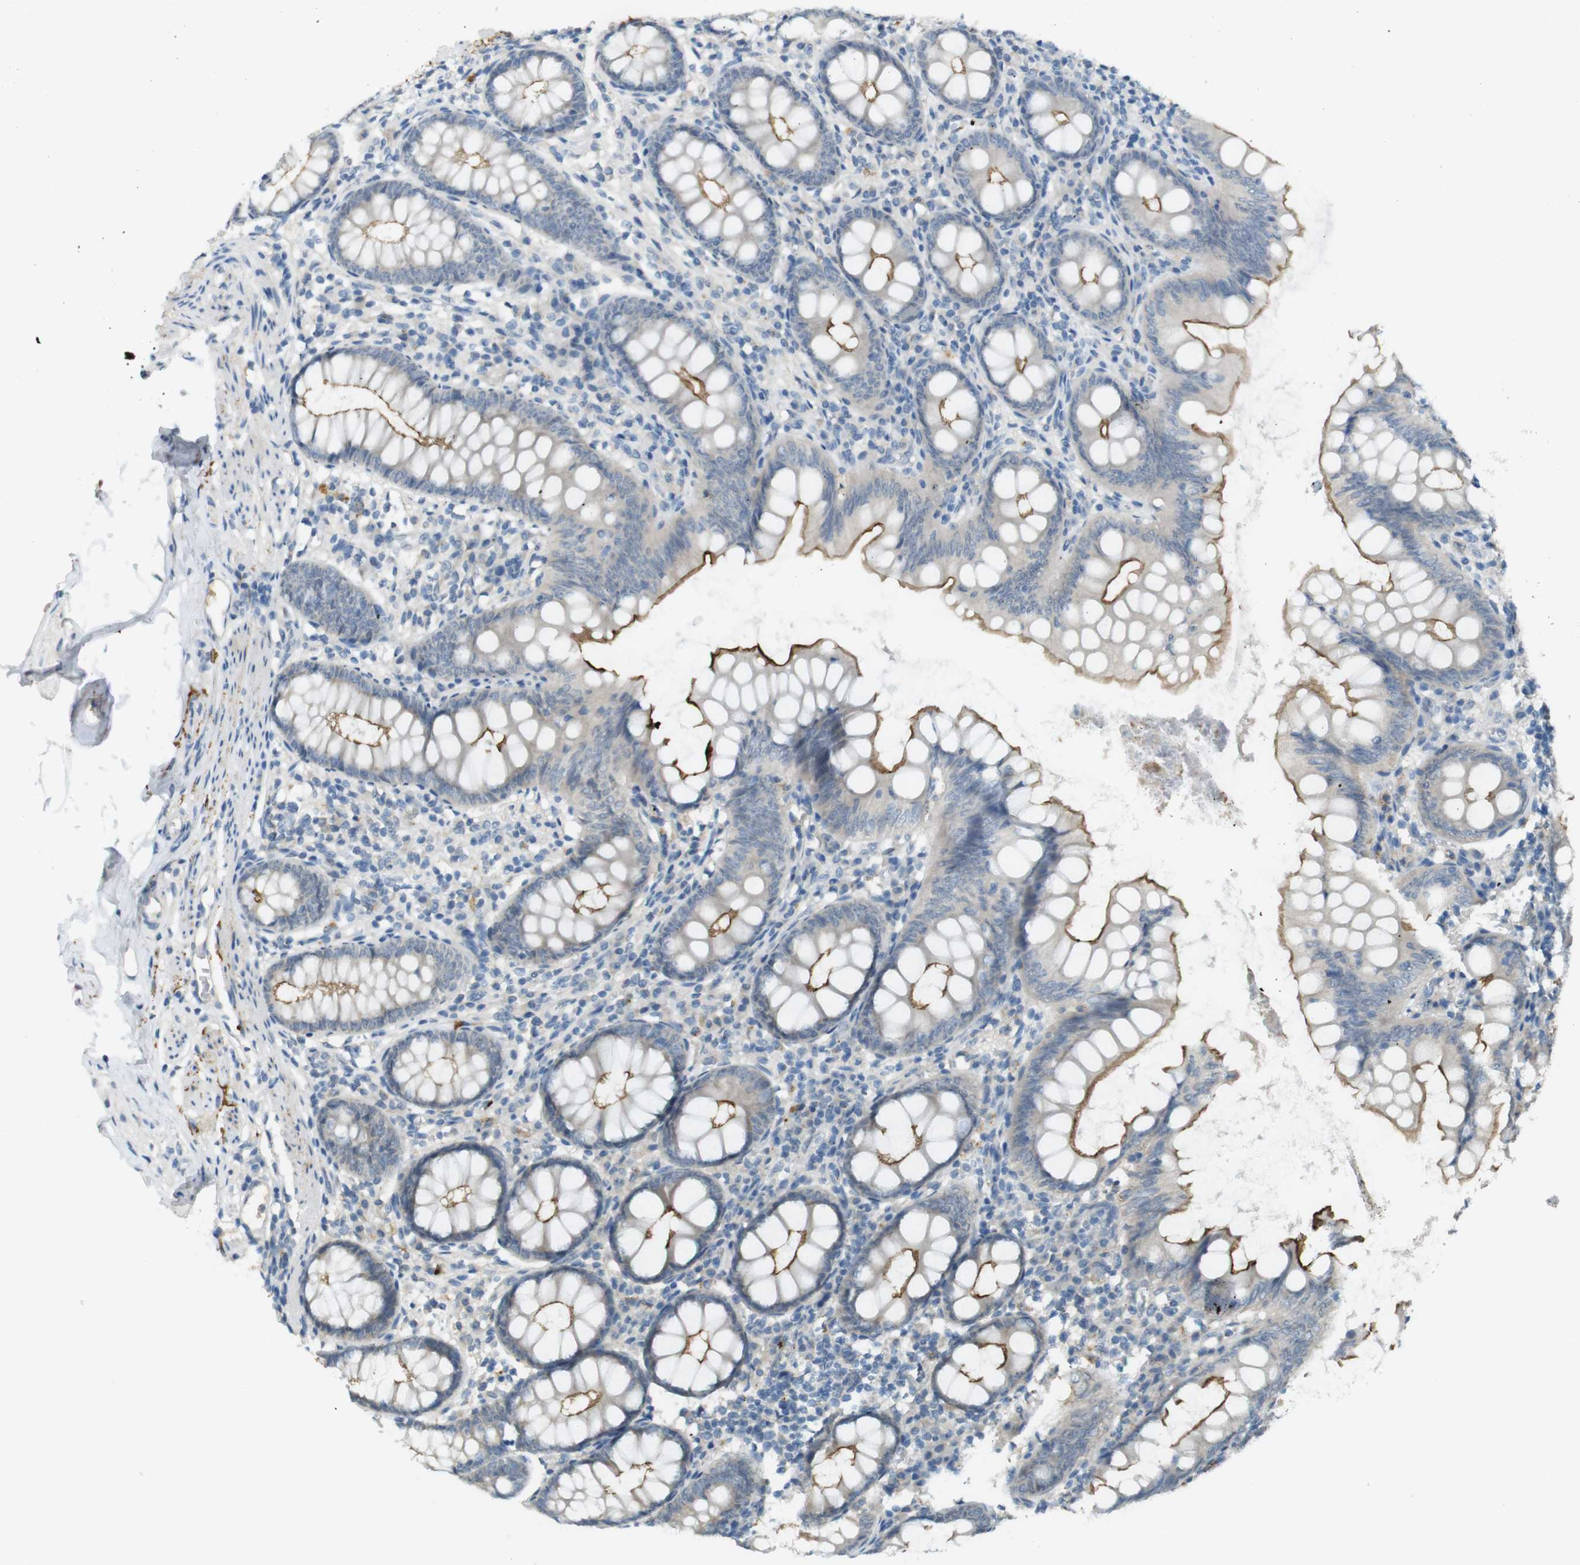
{"staining": {"intensity": "moderate", "quantity": "25%-75%", "location": "cytoplasmic/membranous"}, "tissue": "appendix", "cell_type": "Glandular cells", "image_type": "normal", "snomed": [{"axis": "morphology", "description": "Normal tissue, NOS"}, {"axis": "topography", "description": "Appendix"}], "caption": "A brown stain highlights moderate cytoplasmic/membranous expression of a protein in glandular cells of benign appendix.", "gene": "UGT8", "patient": {"sex": "female", "age": 77}}